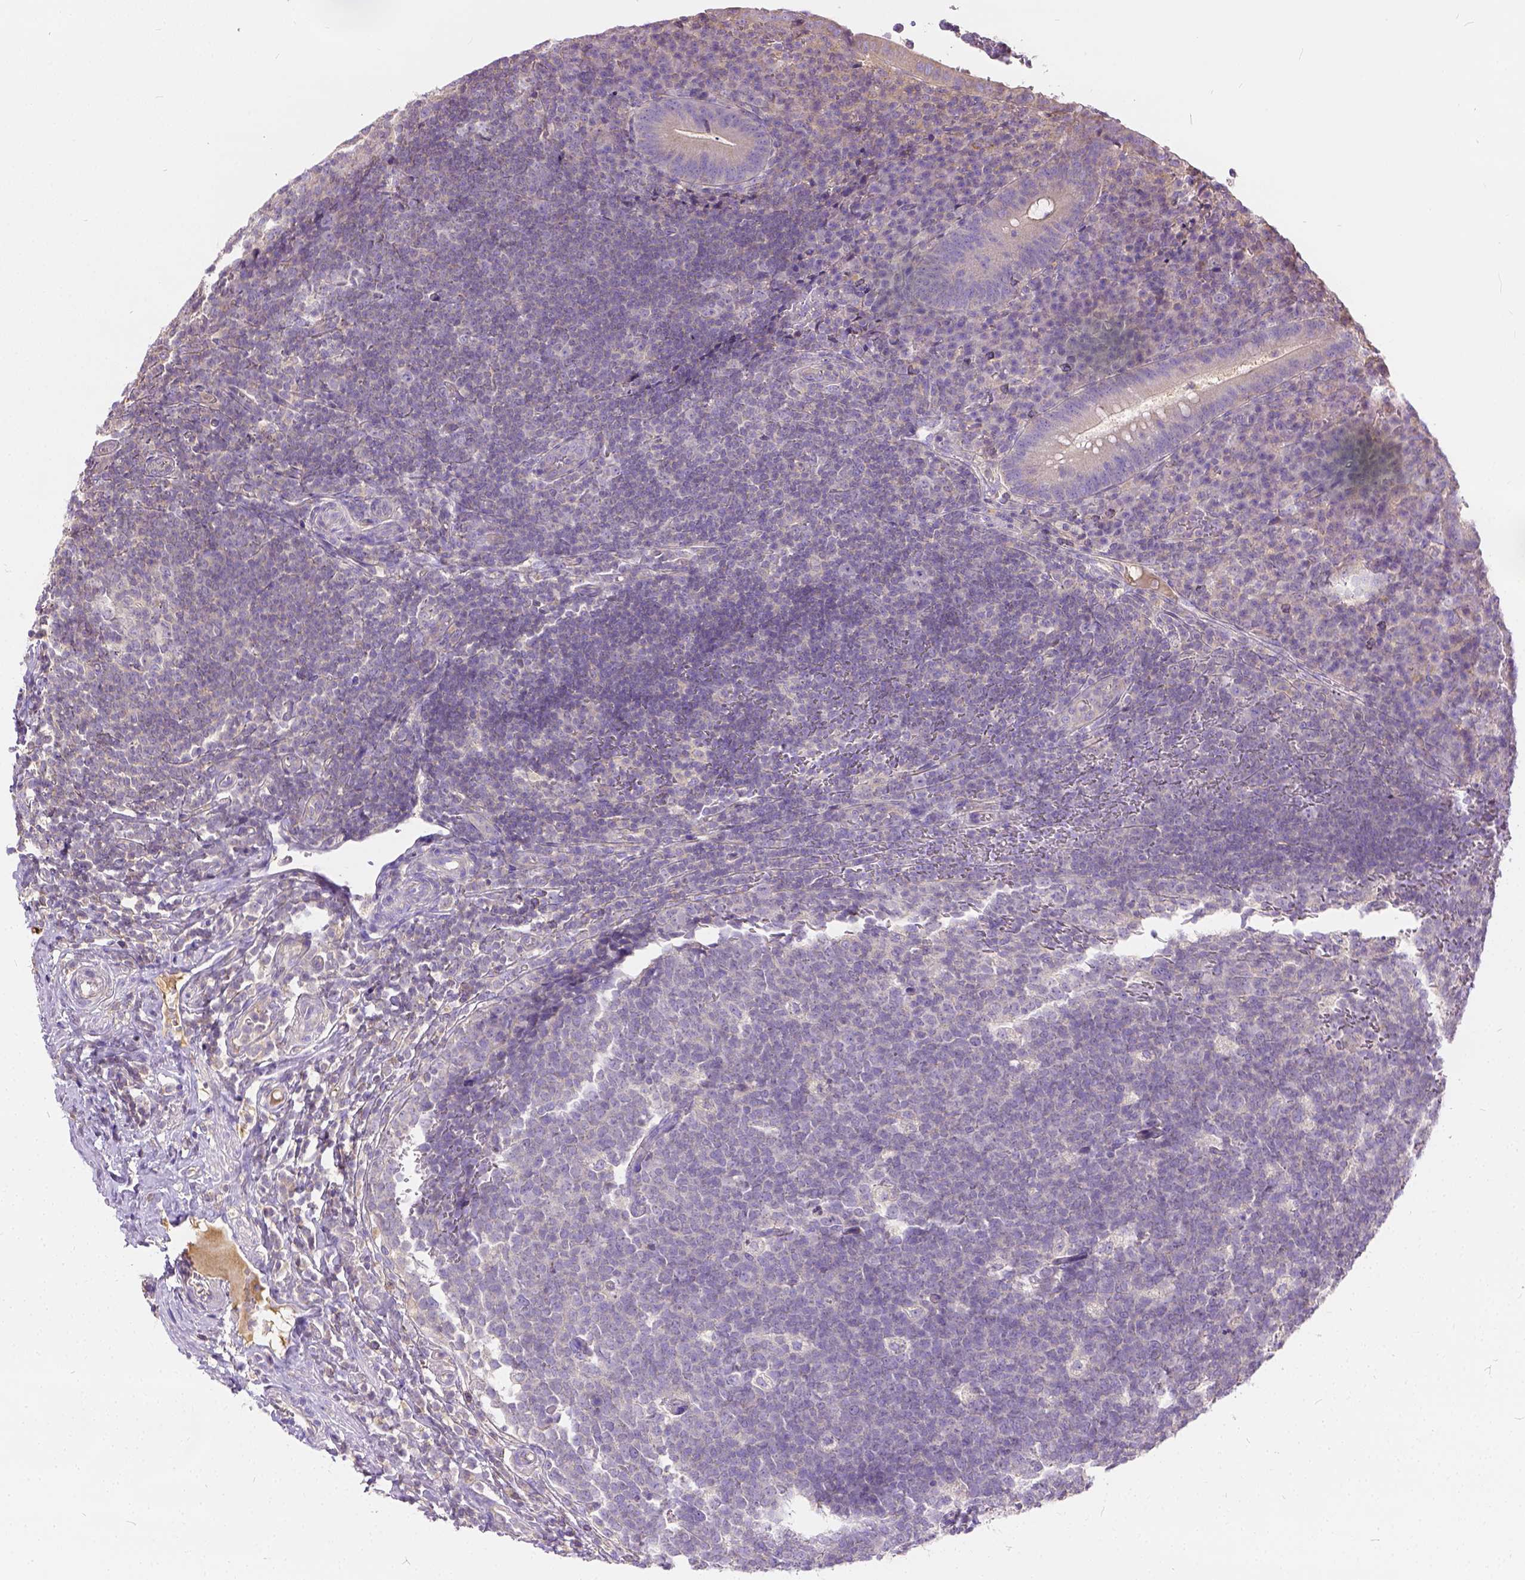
{"staining": {"intensity": "negative", "quantity": "none", "location": "none"}, "tissue": "appendix", "cell_type": "Glandular cells", "image_type": "normal", "snomed": [{"axis": "morphology", "description": "Normal tissue, NOS"}, {"axis": "topography", "description": "Appendix"}], "caption": "Immunohistochemical staining of benign appendix shows no significant positivity in glandular cells.", "gene": "CADM4", "patient": {"sex": "male", "age": 18}}